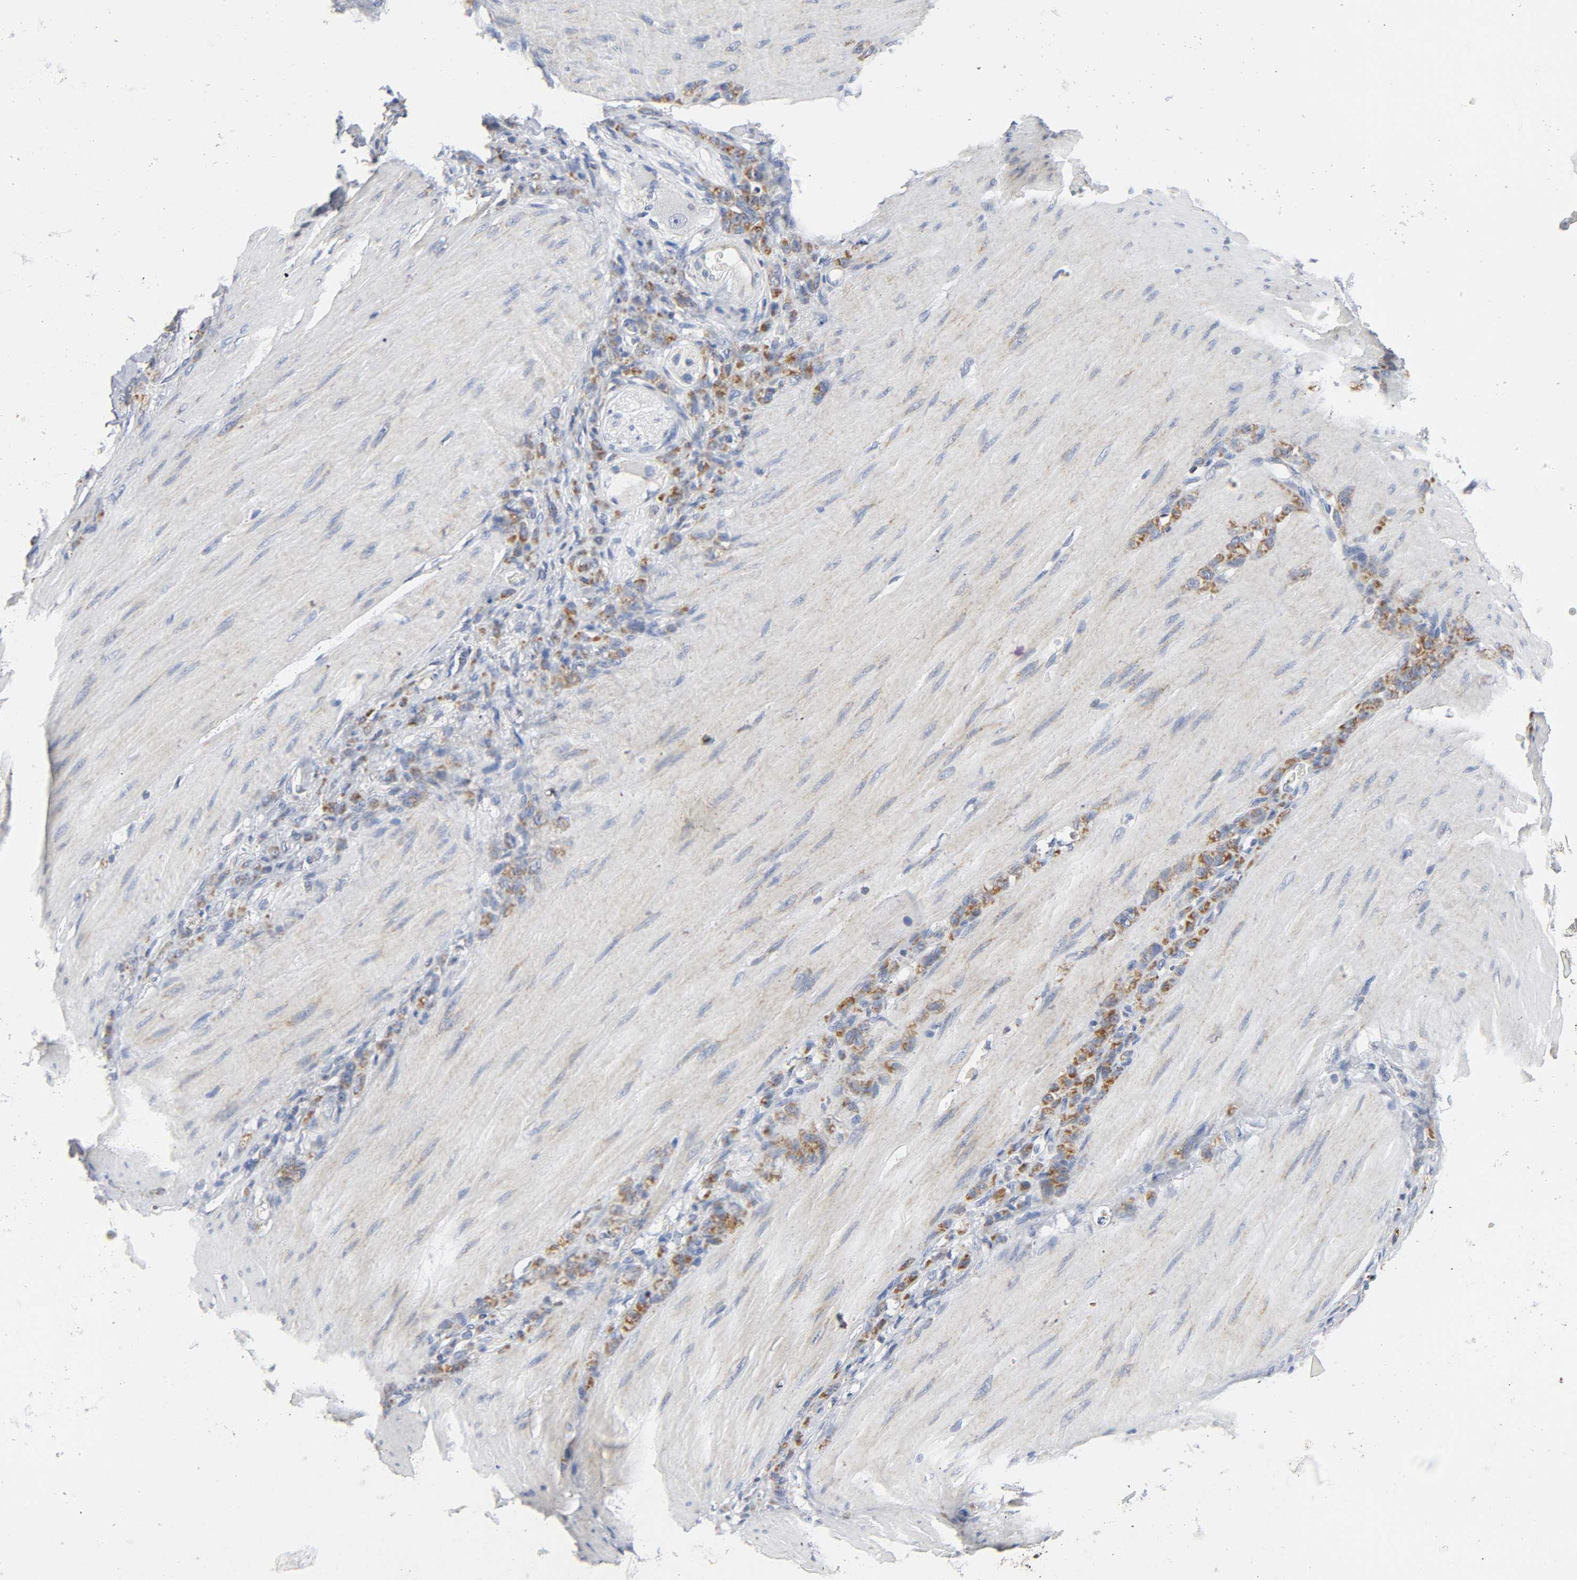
{"staining": {"intensity": "moderate", "quantity": ">75%", "location": "cytoplasmic/membranous"}, "tissue": "stomach cancer", "cell_type": "Tumor cells", "image_type": "cancer", "snomed": [{"axis": "morphology", "description": "Adenocarcinoma, NOS"}, {"axis": "topography", "description": "Stomach"}], "caption": "Immunohistochemical staining of human stomach adenocarcinoma reveals medium levels of moderate cytoplasmic/membranous protein staining in about >75% of tumor cells.", "gene": "BAK1", "patient": {"sex": "male", "age": 82}}